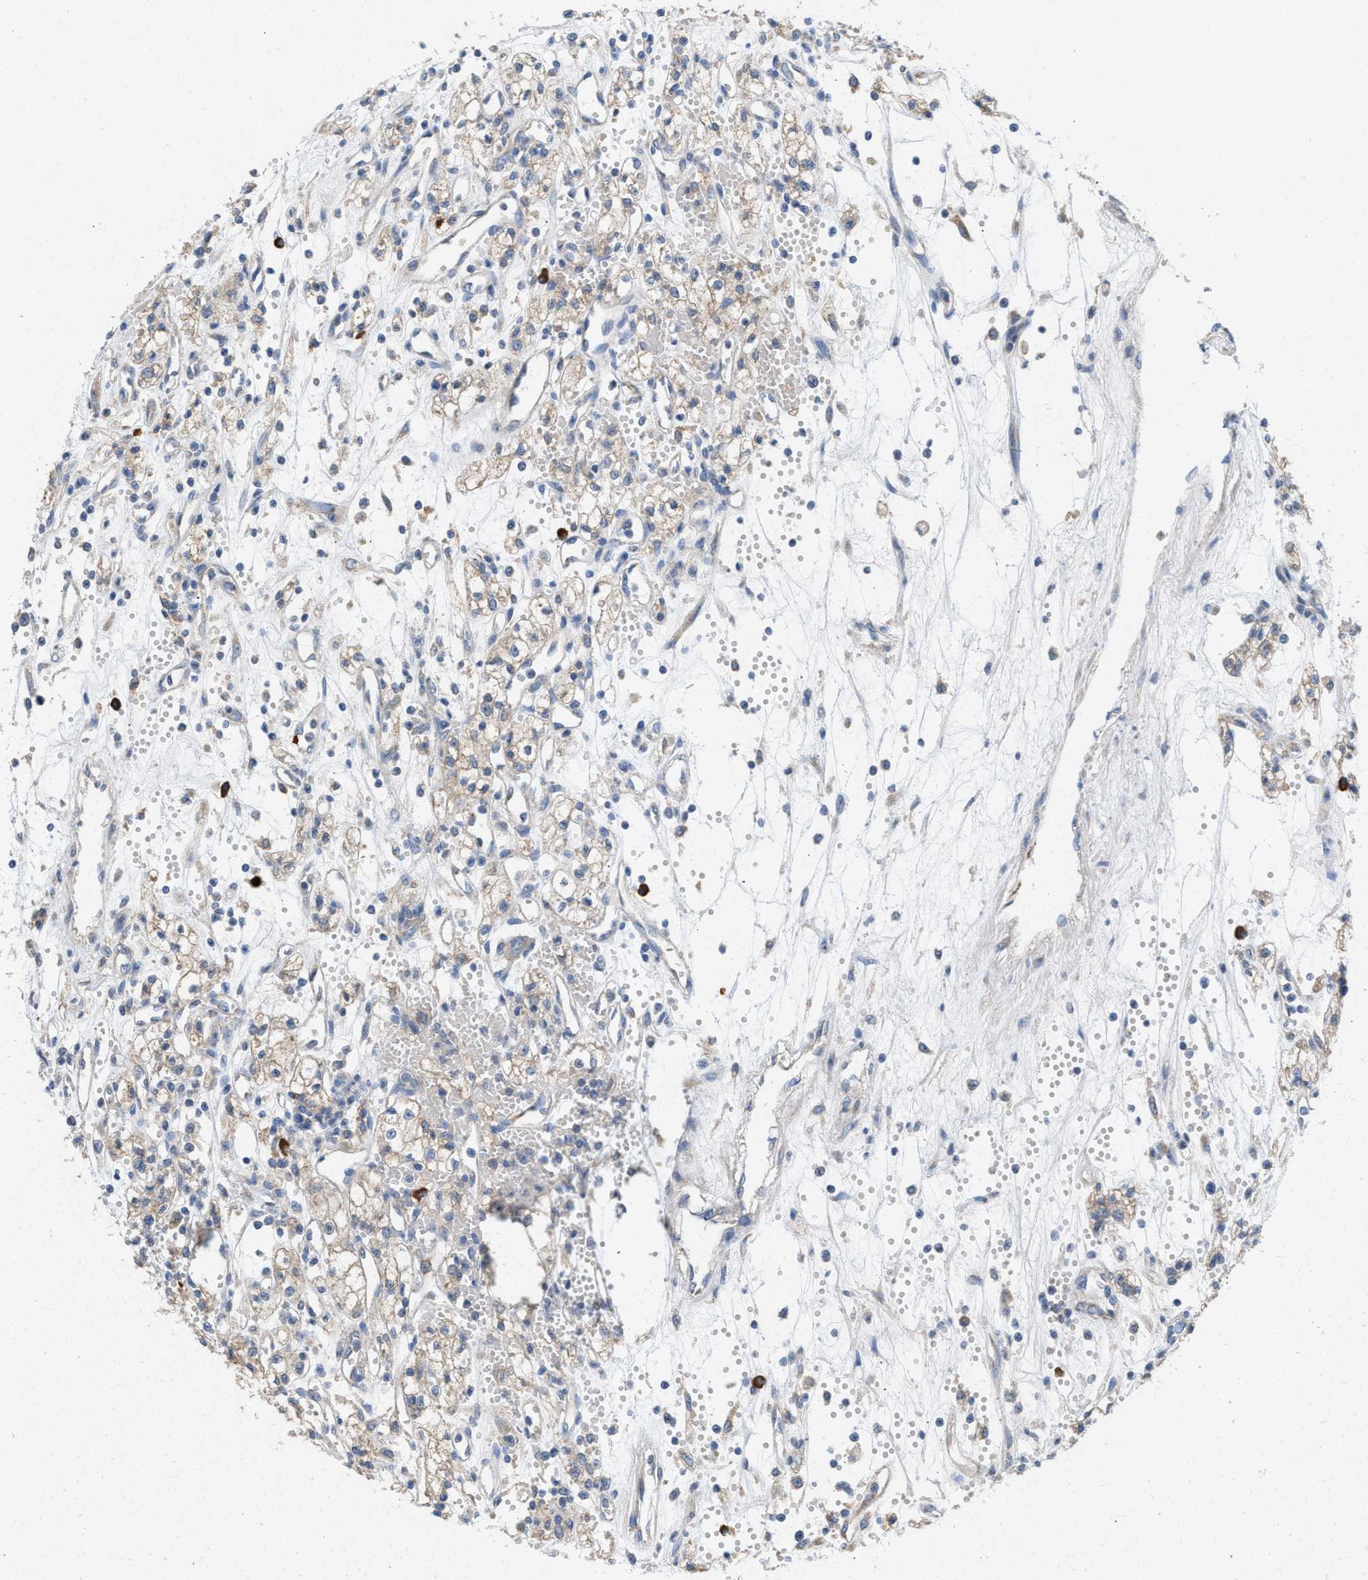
{"staining": {"intensity": "weak", "quantity": "25%-75%", "location": "cytoplasmic/membranous"}, "tissue": "renal cancer", "cell_type": "Tumor cells", "image_type": "cancer", "snomed": [{"axis": "morphology", "description": "Adenocarcinoma, NOS"}, {"axis": "topography", "description": "Kidney"}], "caption": "This is an image of IHC staining of renal cancer, which shows weak staining in the cytoplasmic/membranous of tumor cells.", "gene": "DYNC2I1", "patient": {"sex": "male", "age": 59}}